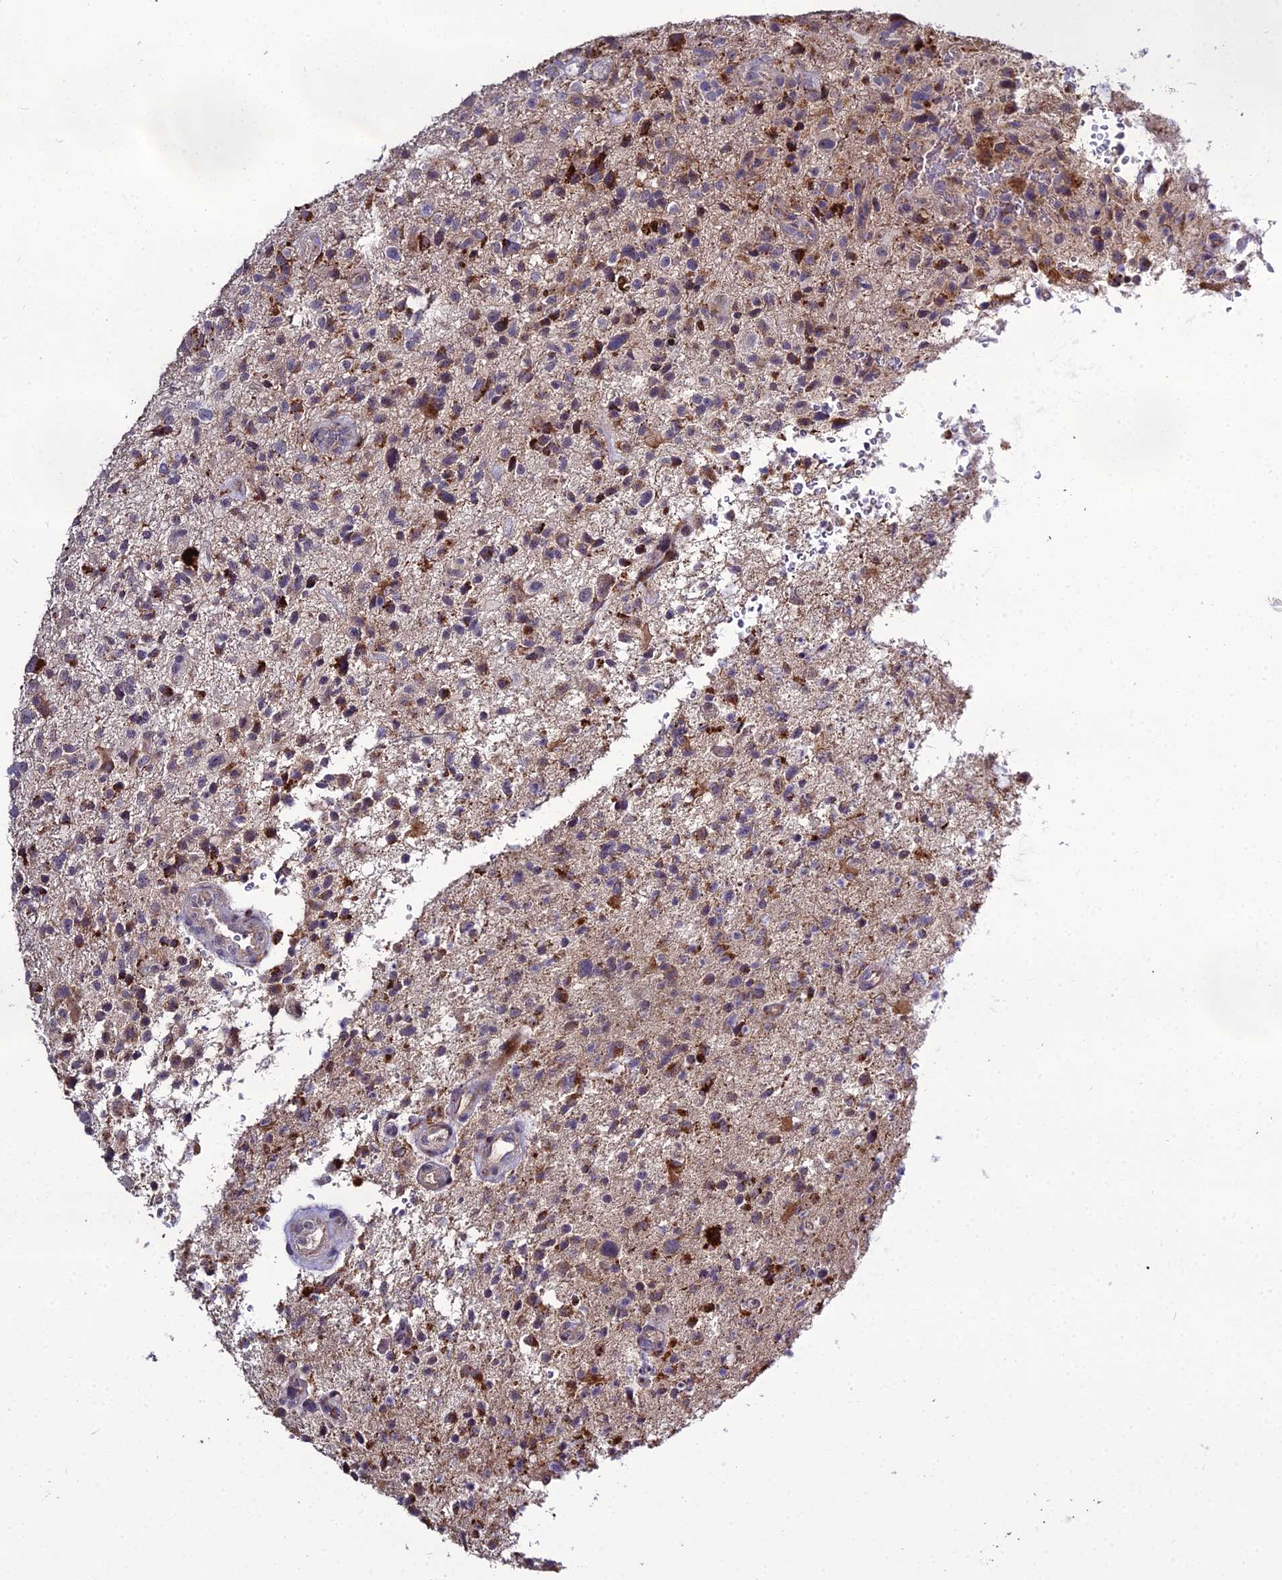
{"staining": {"intensity": "strong", "quantity": "<25%", "location": "cytoplasmic/membranous"}, "tissue": "glioma", "cell_type": "Tumor cells", "image_type": "cancer", "snomed": [{"axis": "morphology", "description": "Glioma, malignant, High grade"}, {"axis": "topography", "description": "Brain"}], "caption": "Immunohistochemistry (IHC) (DAB (3,3'-diaminobenzidine)) staining of glioma displays strong cytoplasmic/membranous protein staining in approximately <25% of tumor cells.", "gene": "EID2", "patient": {"sex": "male", "age": 47}}